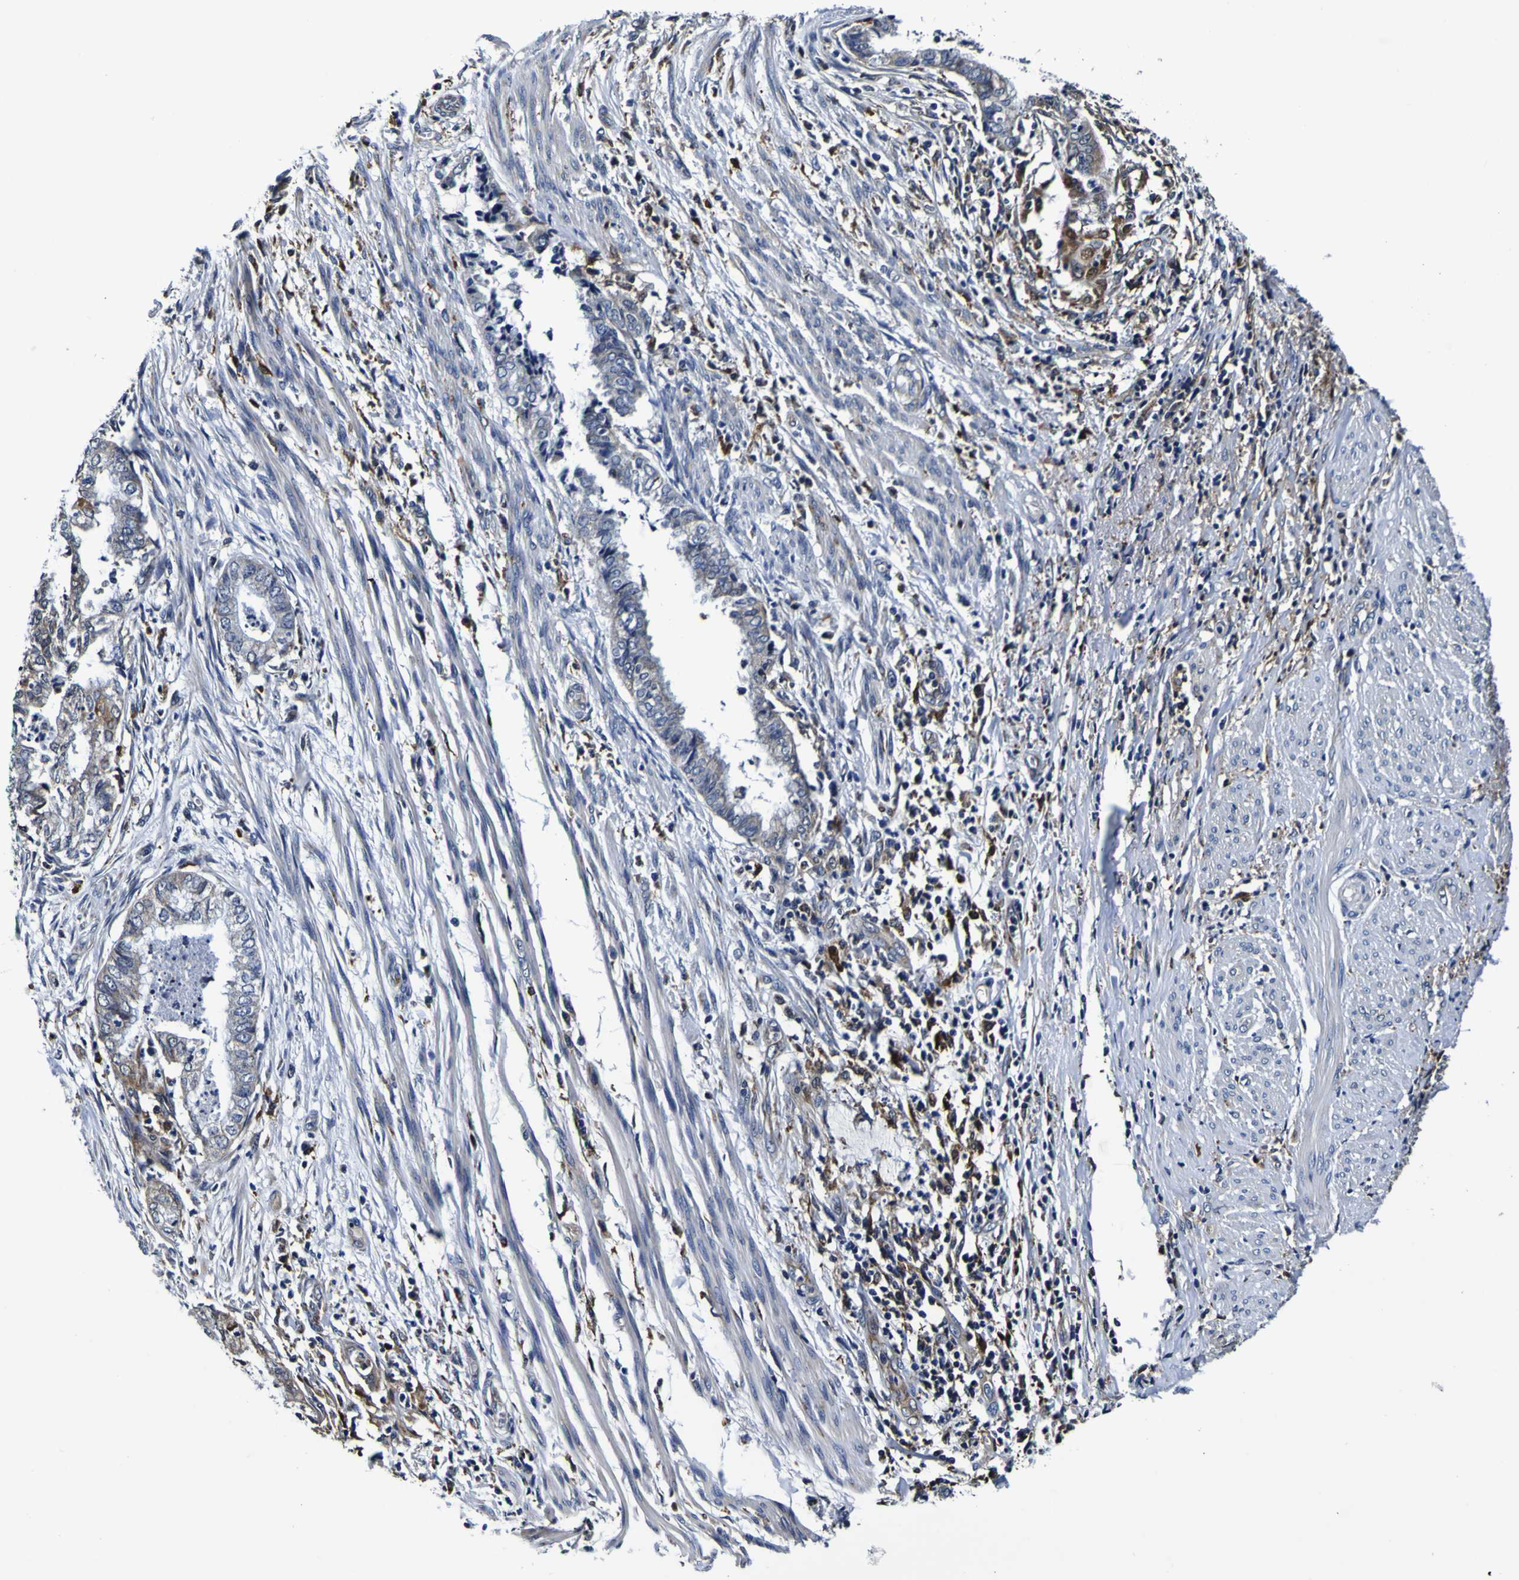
{"staining": {"intensity": "weak", "quantity": "<25%", "location": "cytoplasmic/membranous"}, "tissue": "endometrial cancer", "cell_type": "Tumor cells", "image_type": "cancer", "snomed": [{"axis": "morphology", "description": "Necrosis, NOS"}, {"axis": "morphology", "description": "Adenocarcinoma, NOS"}, {"axis": "topography", "description": "Endometrium"}], "caption": "Immunohistochemistry photomicrograph of adenocarcinoma (endometrial) stained for a protein (brown), which reveals no positivity in tumor cells.", "gene": "GPX1", "patient": {"sex": "female", "age": 79}}